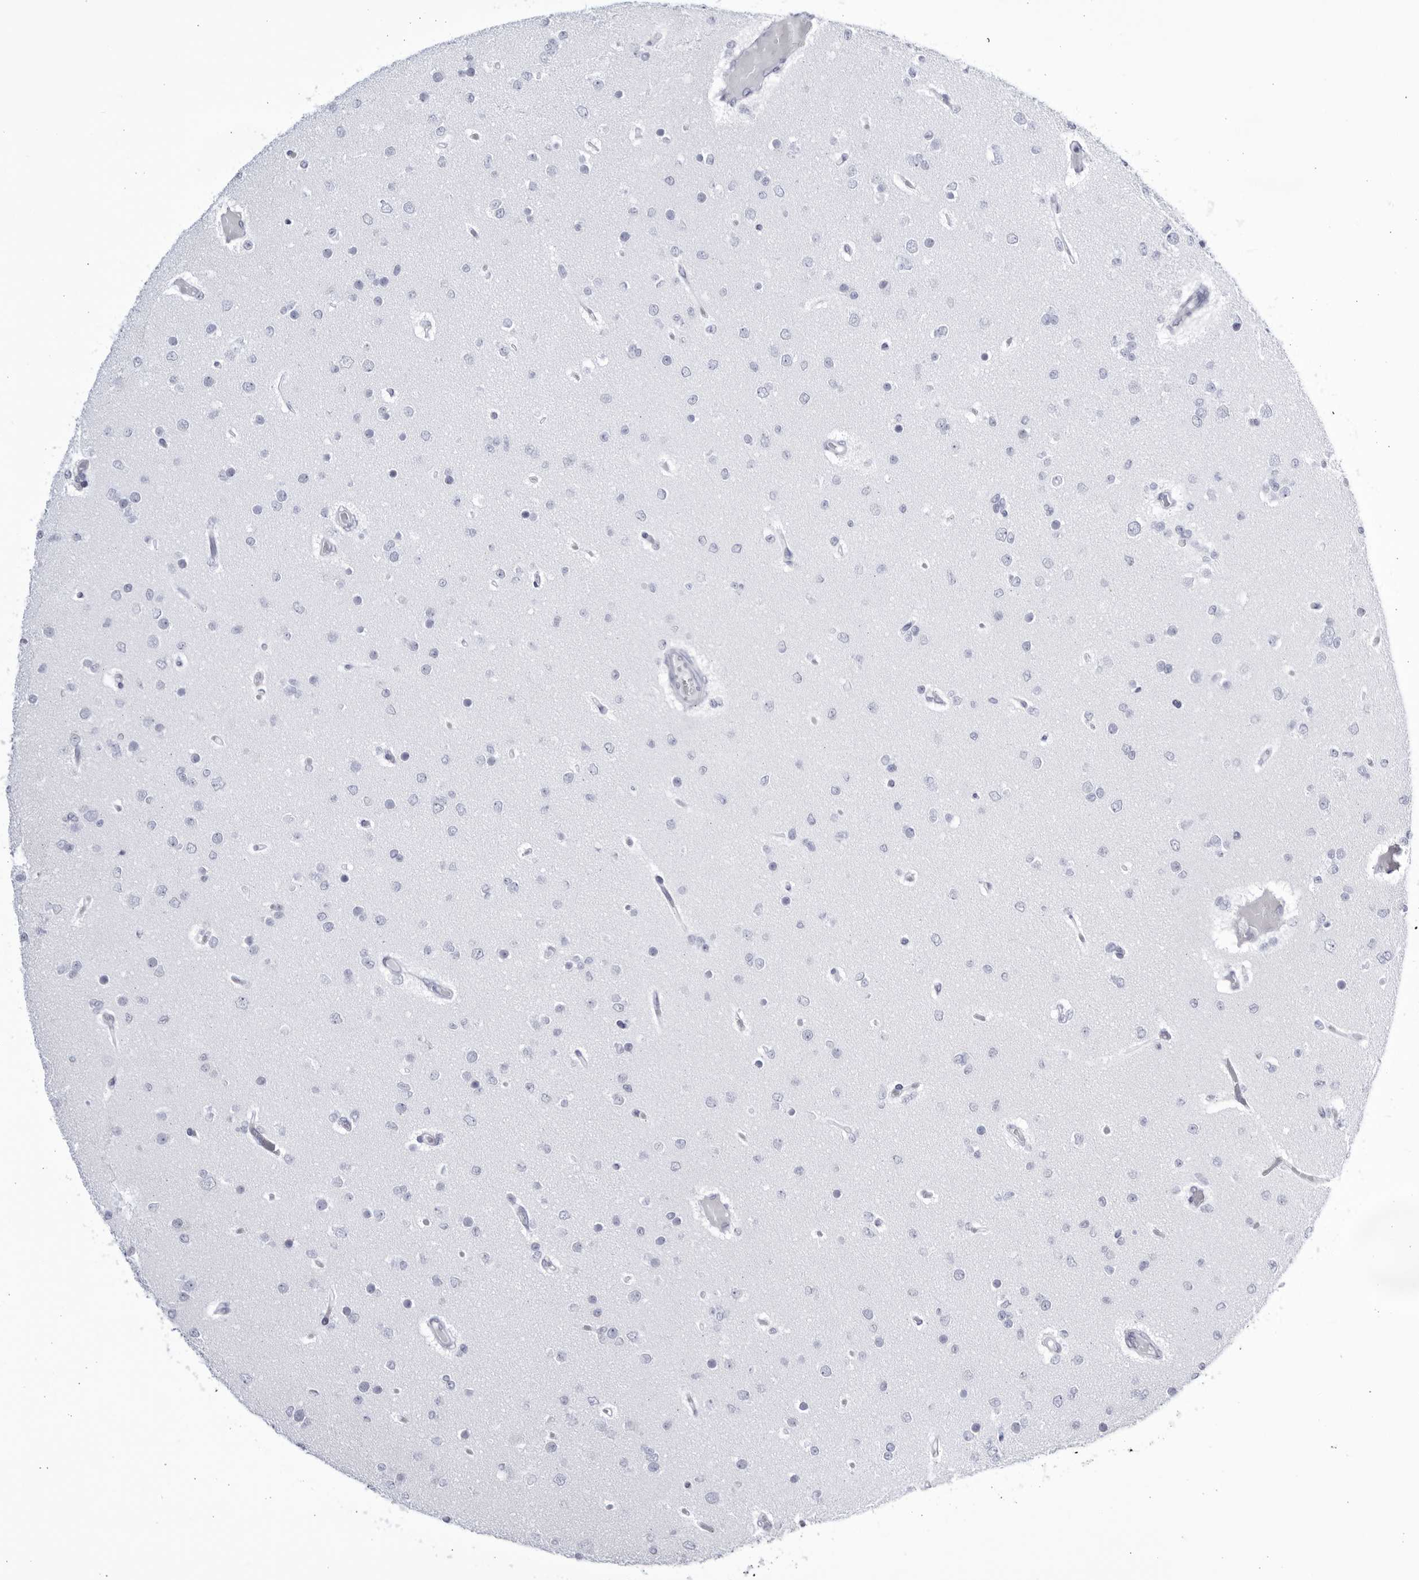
{"staining": {"intensity": "negative", "quantity": "none", "location": "none"}, "tissue": "glioma", "cell_type": "Tumor cells", "image_type": "cancer", "snomed": [{"axis": "morphology", "description": "Glioma, malignant, Low grade"}, {"axis": "topography", "description": "Brain"}], "caption": "DAB (3,3'-diaminobenzidine) immunohistochemical staining of low-grade glioma (malignant) displays no significant positivity in tumor cells.", "gene": "CCDC181", "patient": {"sex": "female", "age": 22}}